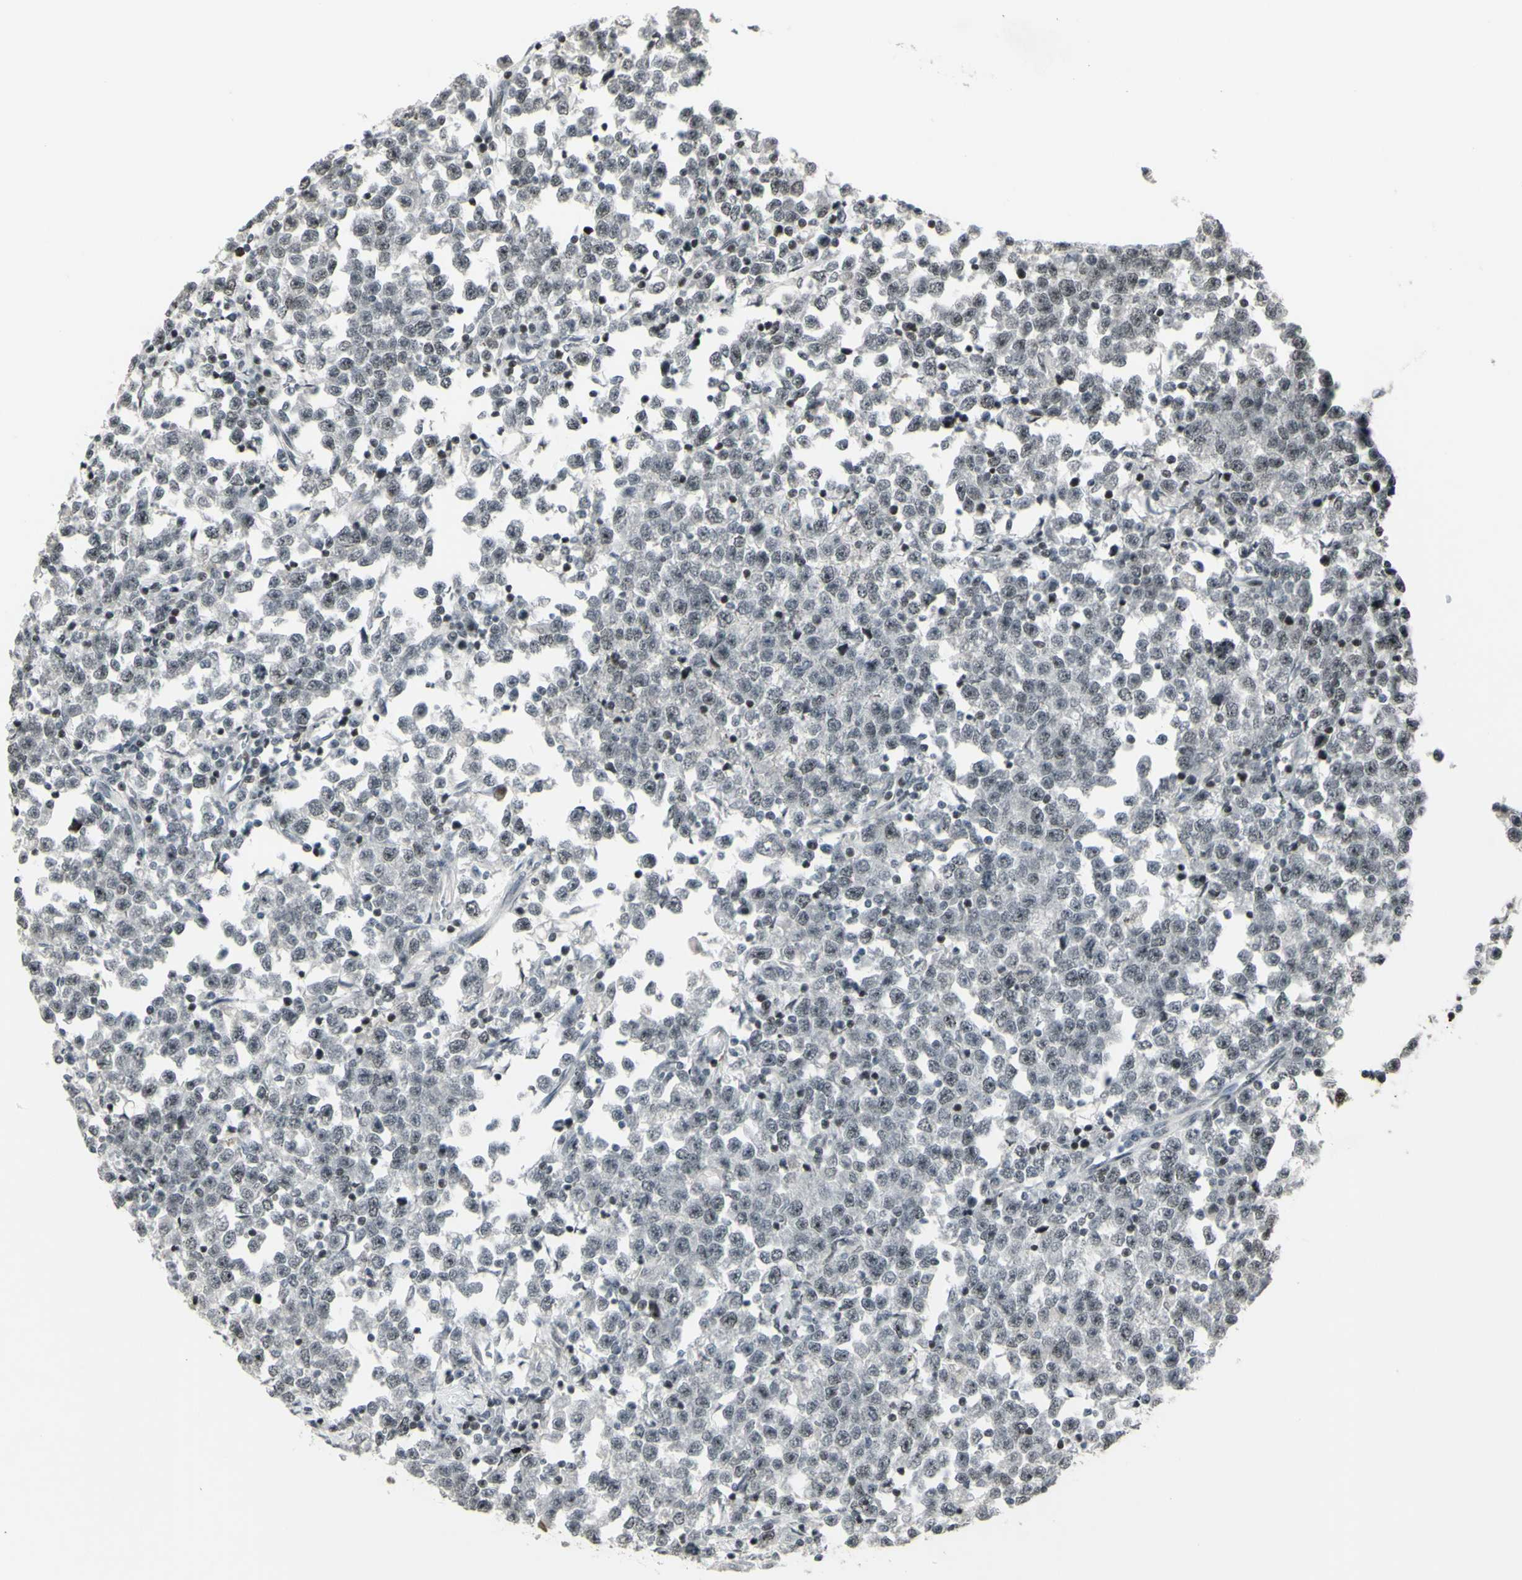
{"staining": {"intensity": "negative", "quantity": "none", "location": "none"}, "tissue": "testis cancer", "cell_type": "Tumor cells", "image_type": "cancer", "snomed": [{"axis": "morphology", "description": "Seminoma, NOS"}, {"axis": "topography", "description": "Testis"}], "caption": "Photomicrograph shows no significant protein staining in tumor cells of testis cancer.", "gene": "SUPT6H", "patient": {"sex": "male", "age": 43}}